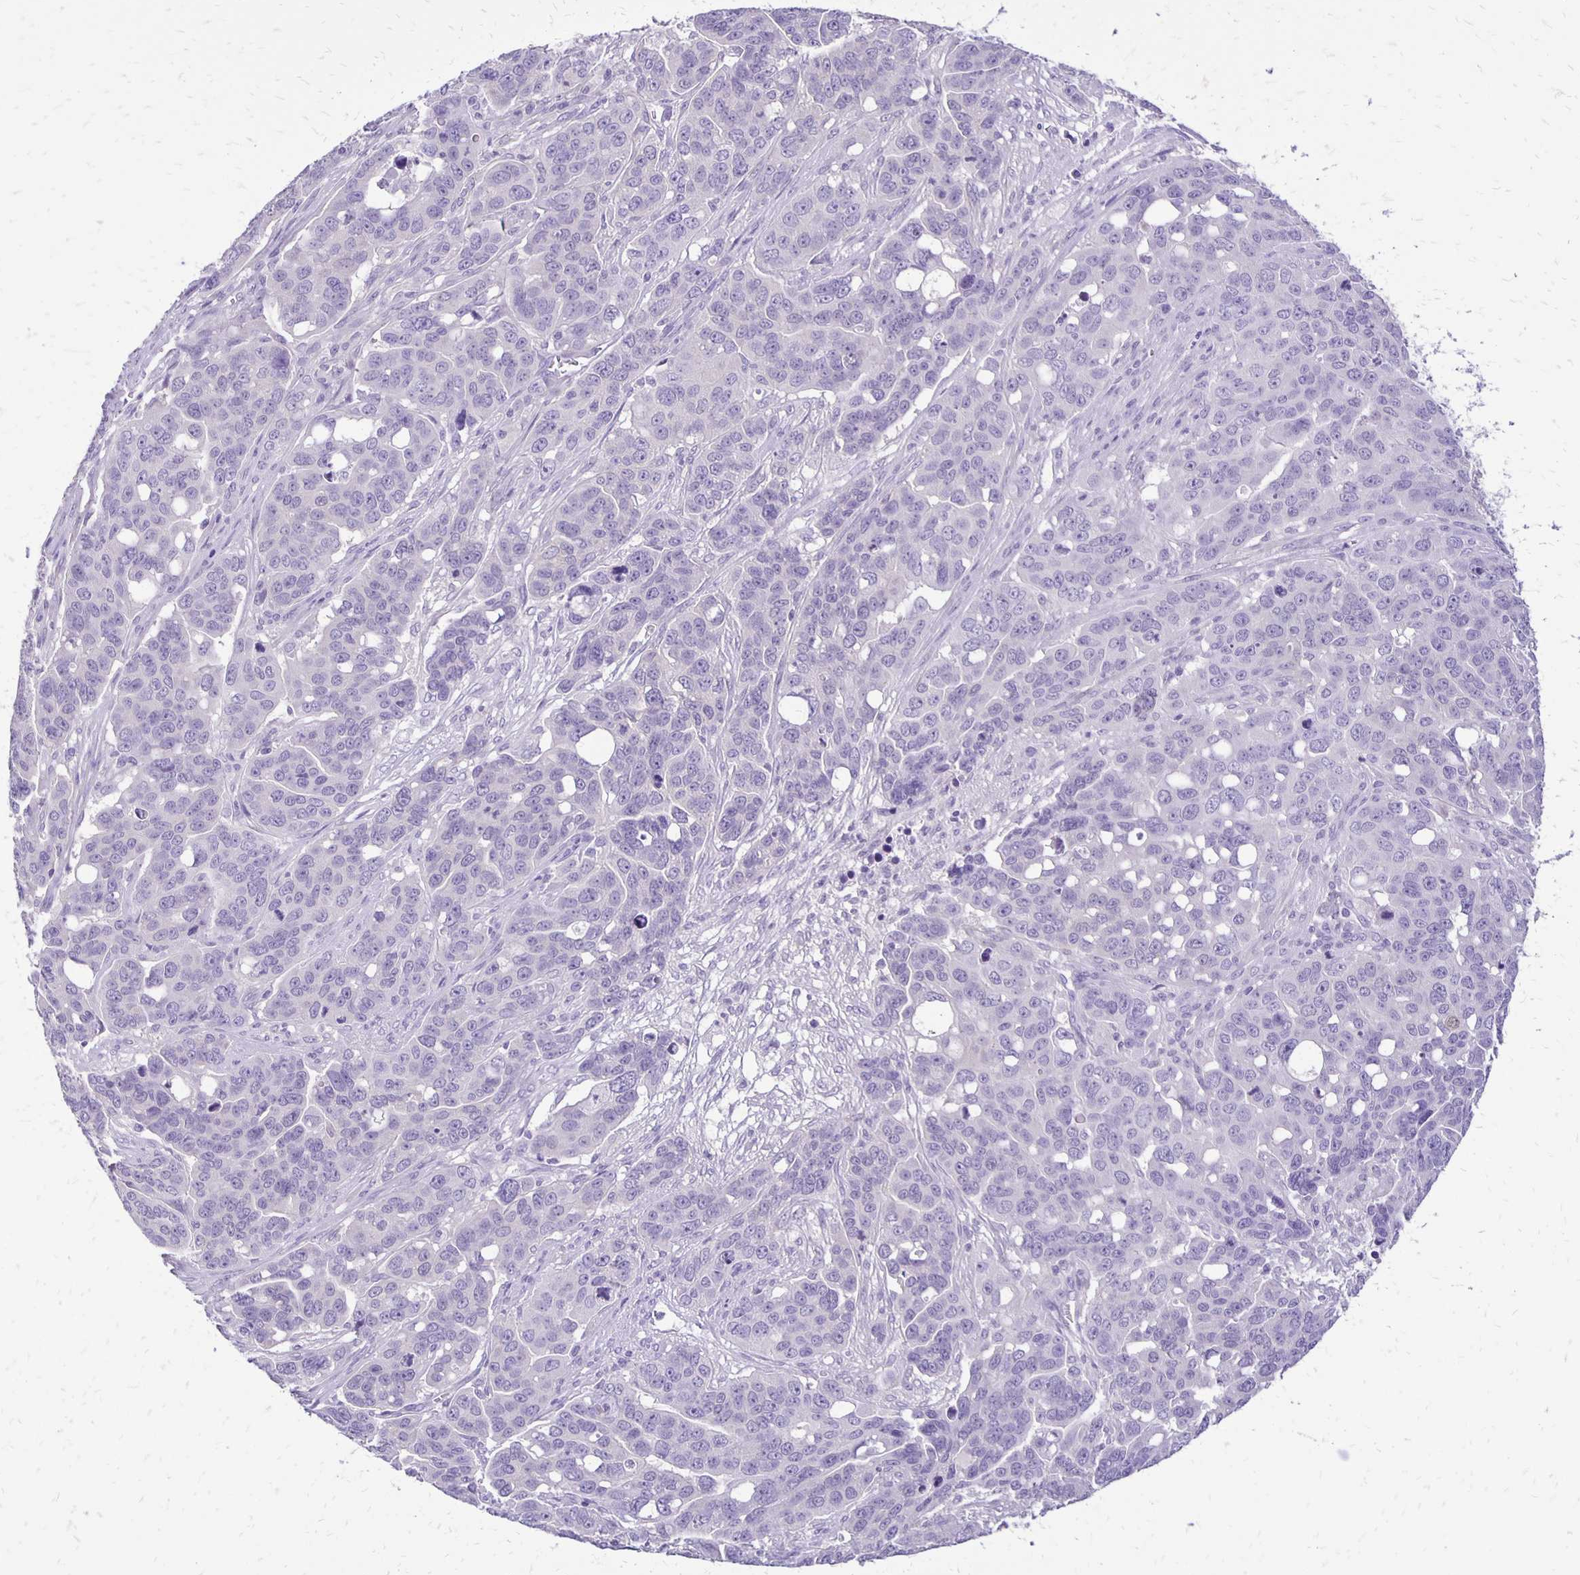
{"staining": {"intensity": "negative", "quantity": "none", "location": "none"}, "tissue": "ovarian cancer", "cell_type": "Tumor cells", "image_type": "cancer", "snomed": [{"axis": "morphology", "description": "Carcinoma, endometroid"}, {"axis": "topography", "description": "Ovary"}], "caption": "High magnification brightfield microscopy of ovarian cancer (endometroid carcinoma) stained with DAB (3,3'-diaminobenzidine) (brown) and counterstained with hematoxylin (blue): tumor cells show no significant expression. Nuclei are stained in blue.", "gene": "ANKRD45", "patient": {"sex": "female", "age": 78}}